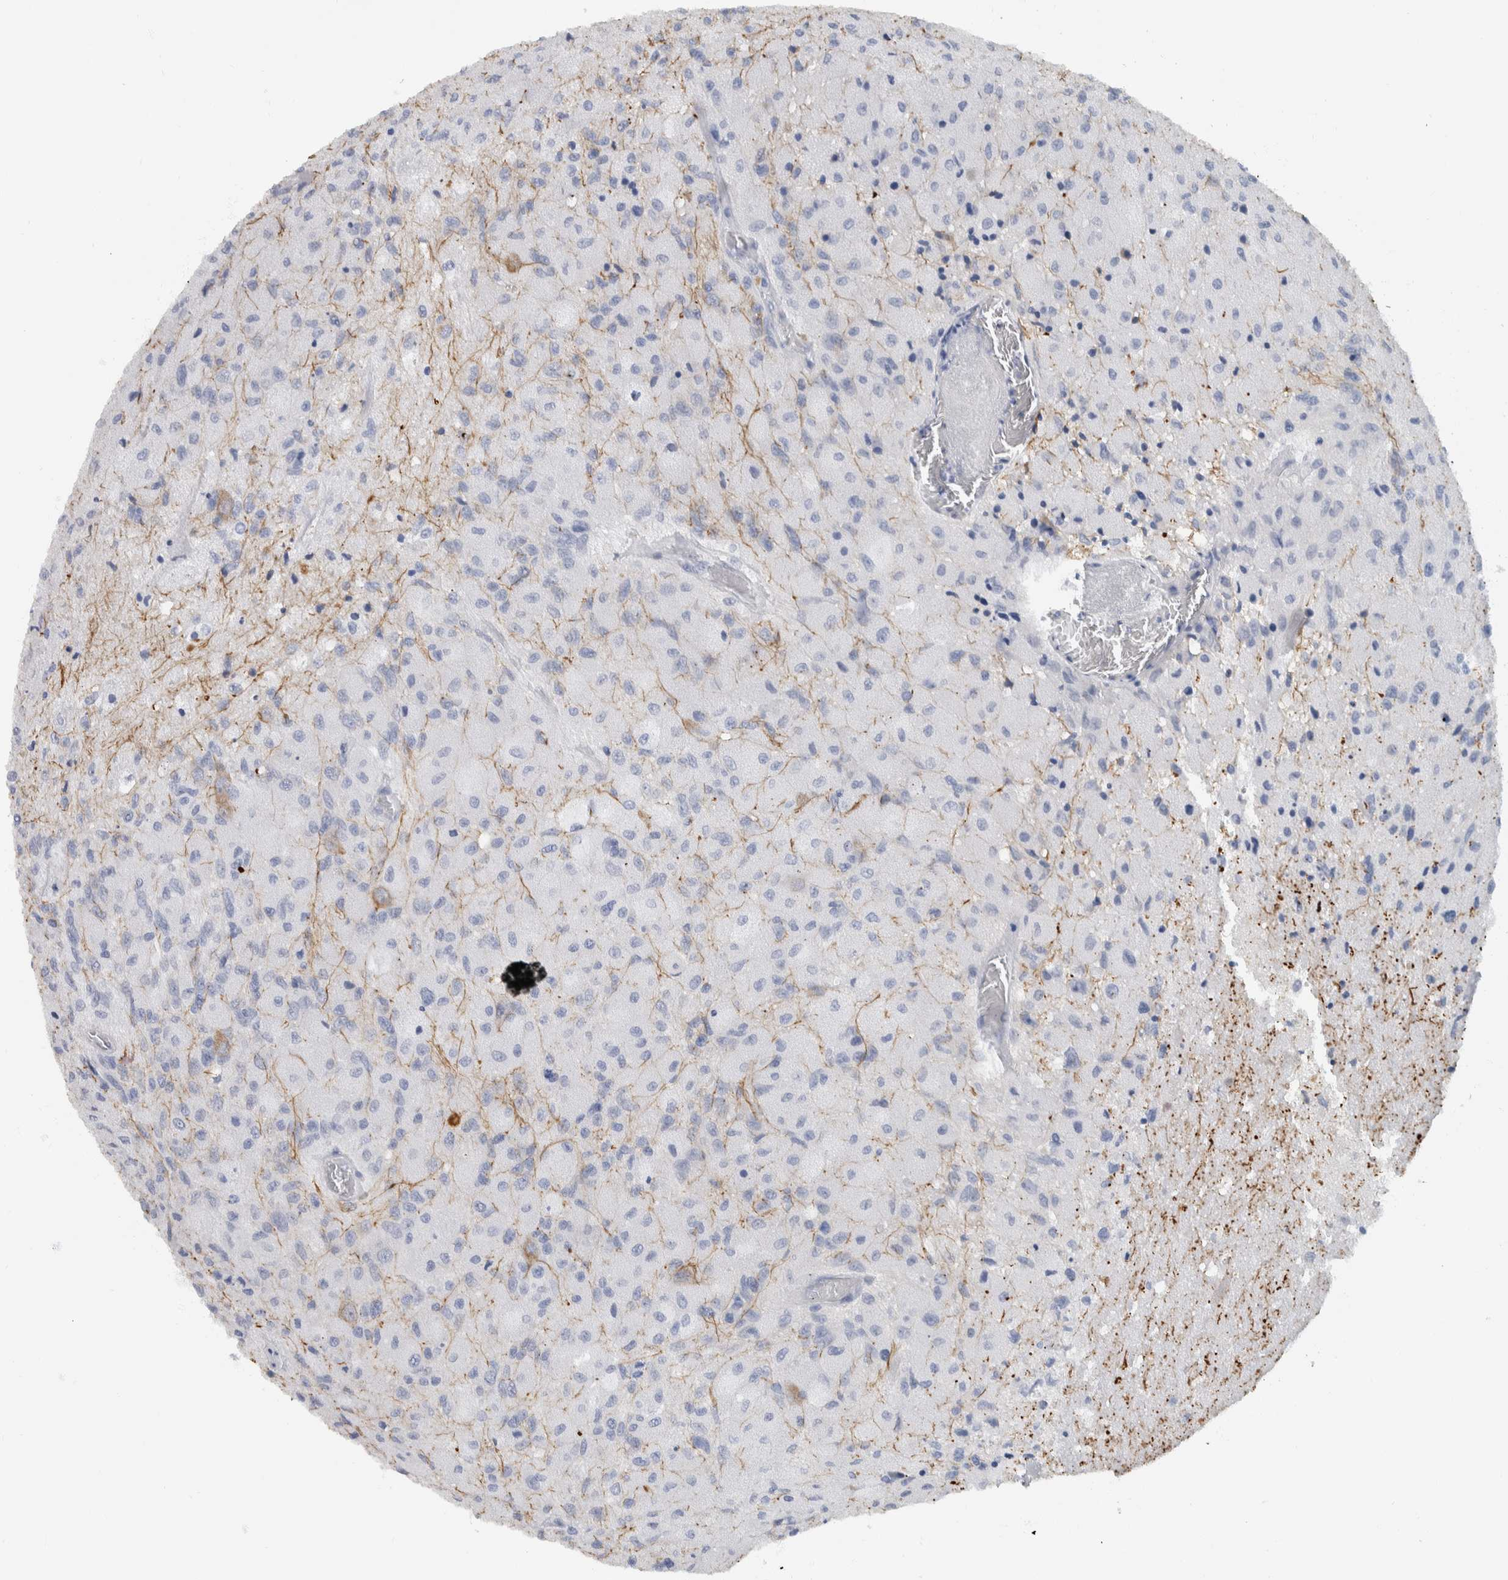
{"staining": {"intensity": "negative", "quantity": "none", "location": "none"}, "tissue": "glioma", "cell_type": "Tumor cells", "image_type": "cancer", "snomed": [{"axis": "morphology", "description": "Normal tissue, NOS"}, {"axis": "morphology", "description": "Glioma, malignant, High grade"}, {"axis": "topography", "description": "Cerebral cortex"}], "caption": "The micrograph exhibits no staining of tumor cells in glioma.", "gene": "NEFM", "patient": {"sex": "male", "age": 77}}